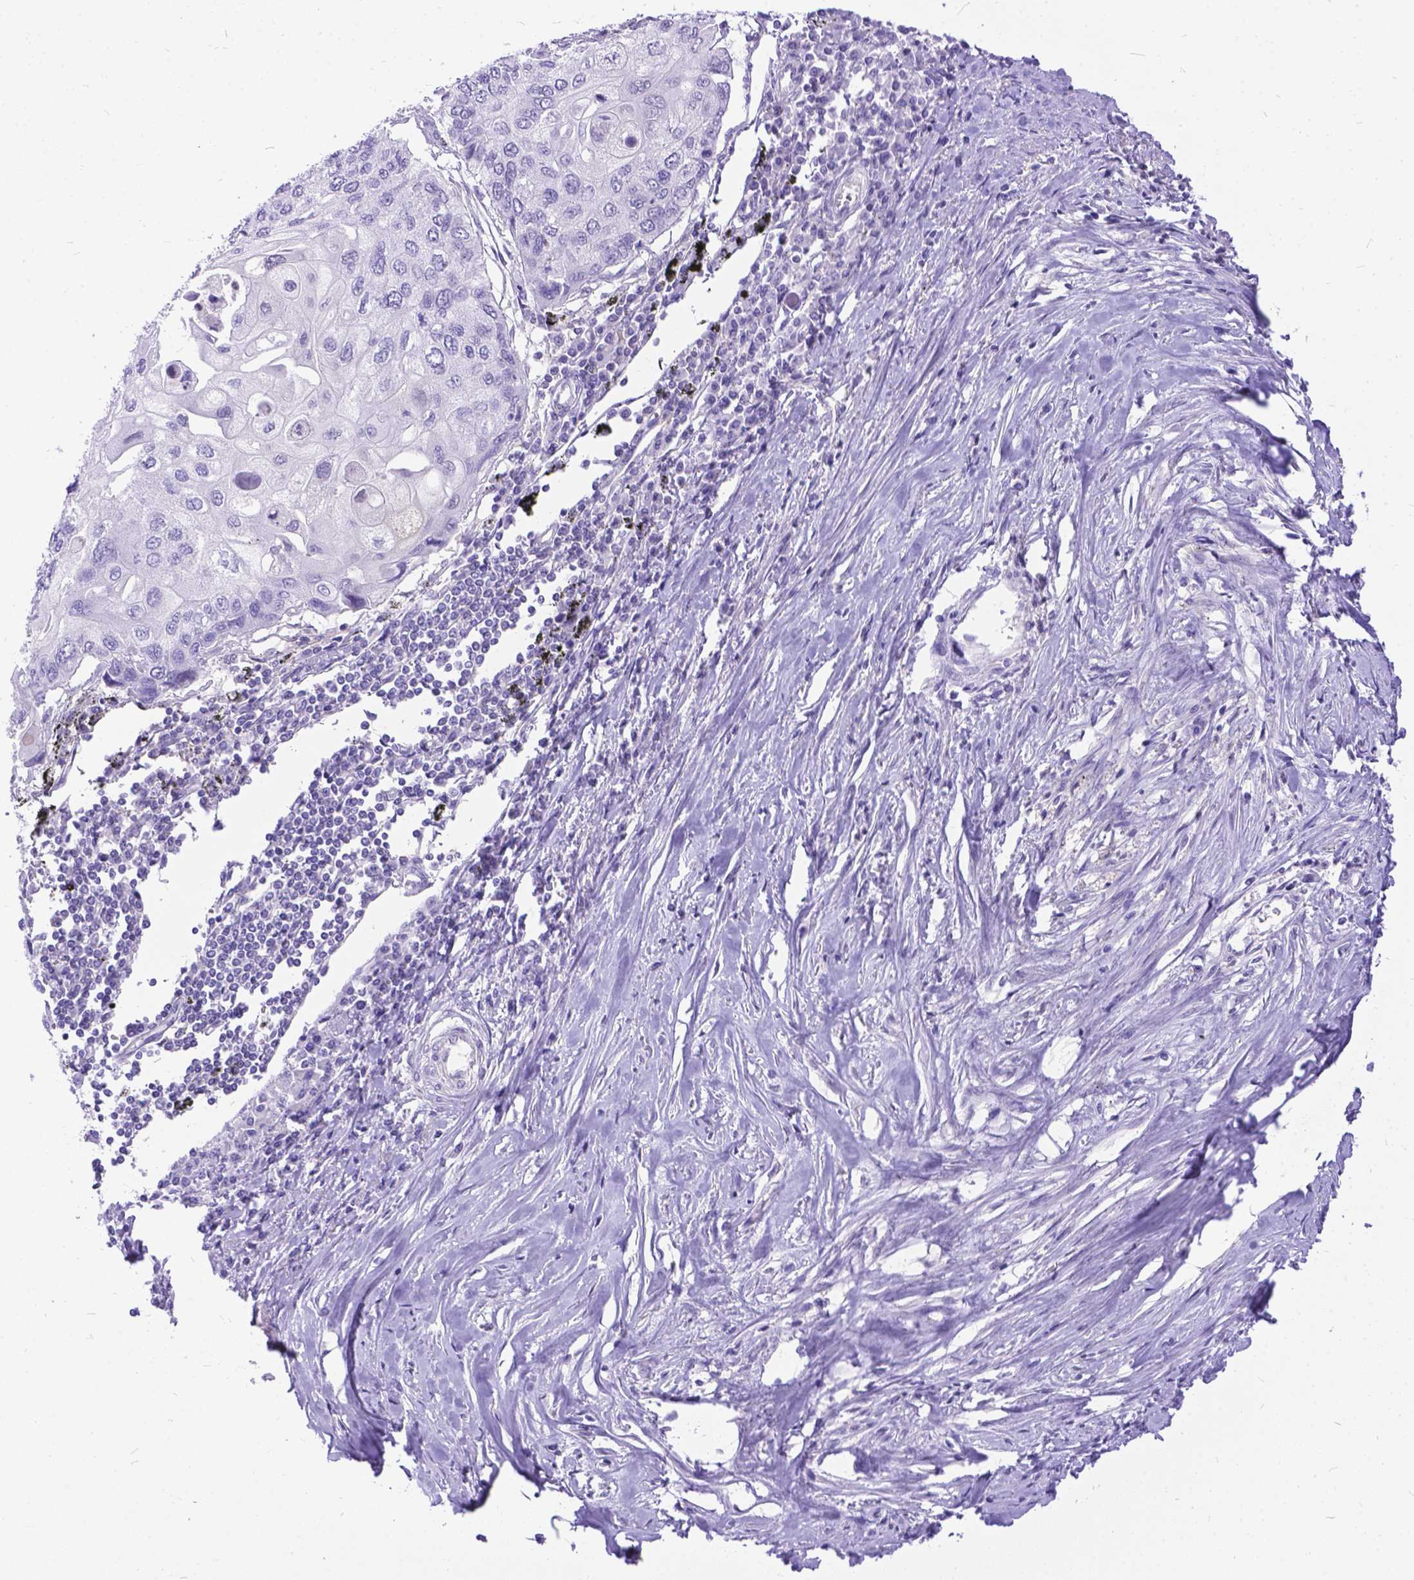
{"staining": {"intensity": "negative", "quantity": "none", "location": "none"}, "tissue": "lung cancer", "cell_type": "Tumor cells", "image_type": "cancer", "snomed": [{"axis": "morphology", "description": "Squamous cell carcinoma, NOS"}, {"axis": "morphology", "description": "Squamous cell carcinoma, metastatic, NOS"}, {"axis": "topography", "description": "Lung"}], "caption": "IHC micrograph of lung cancer stained for a protein (brown), which displays no staining in tumor cells.", "gene": "TMEM169", "patient": {"sex": "male", "age": 63}}